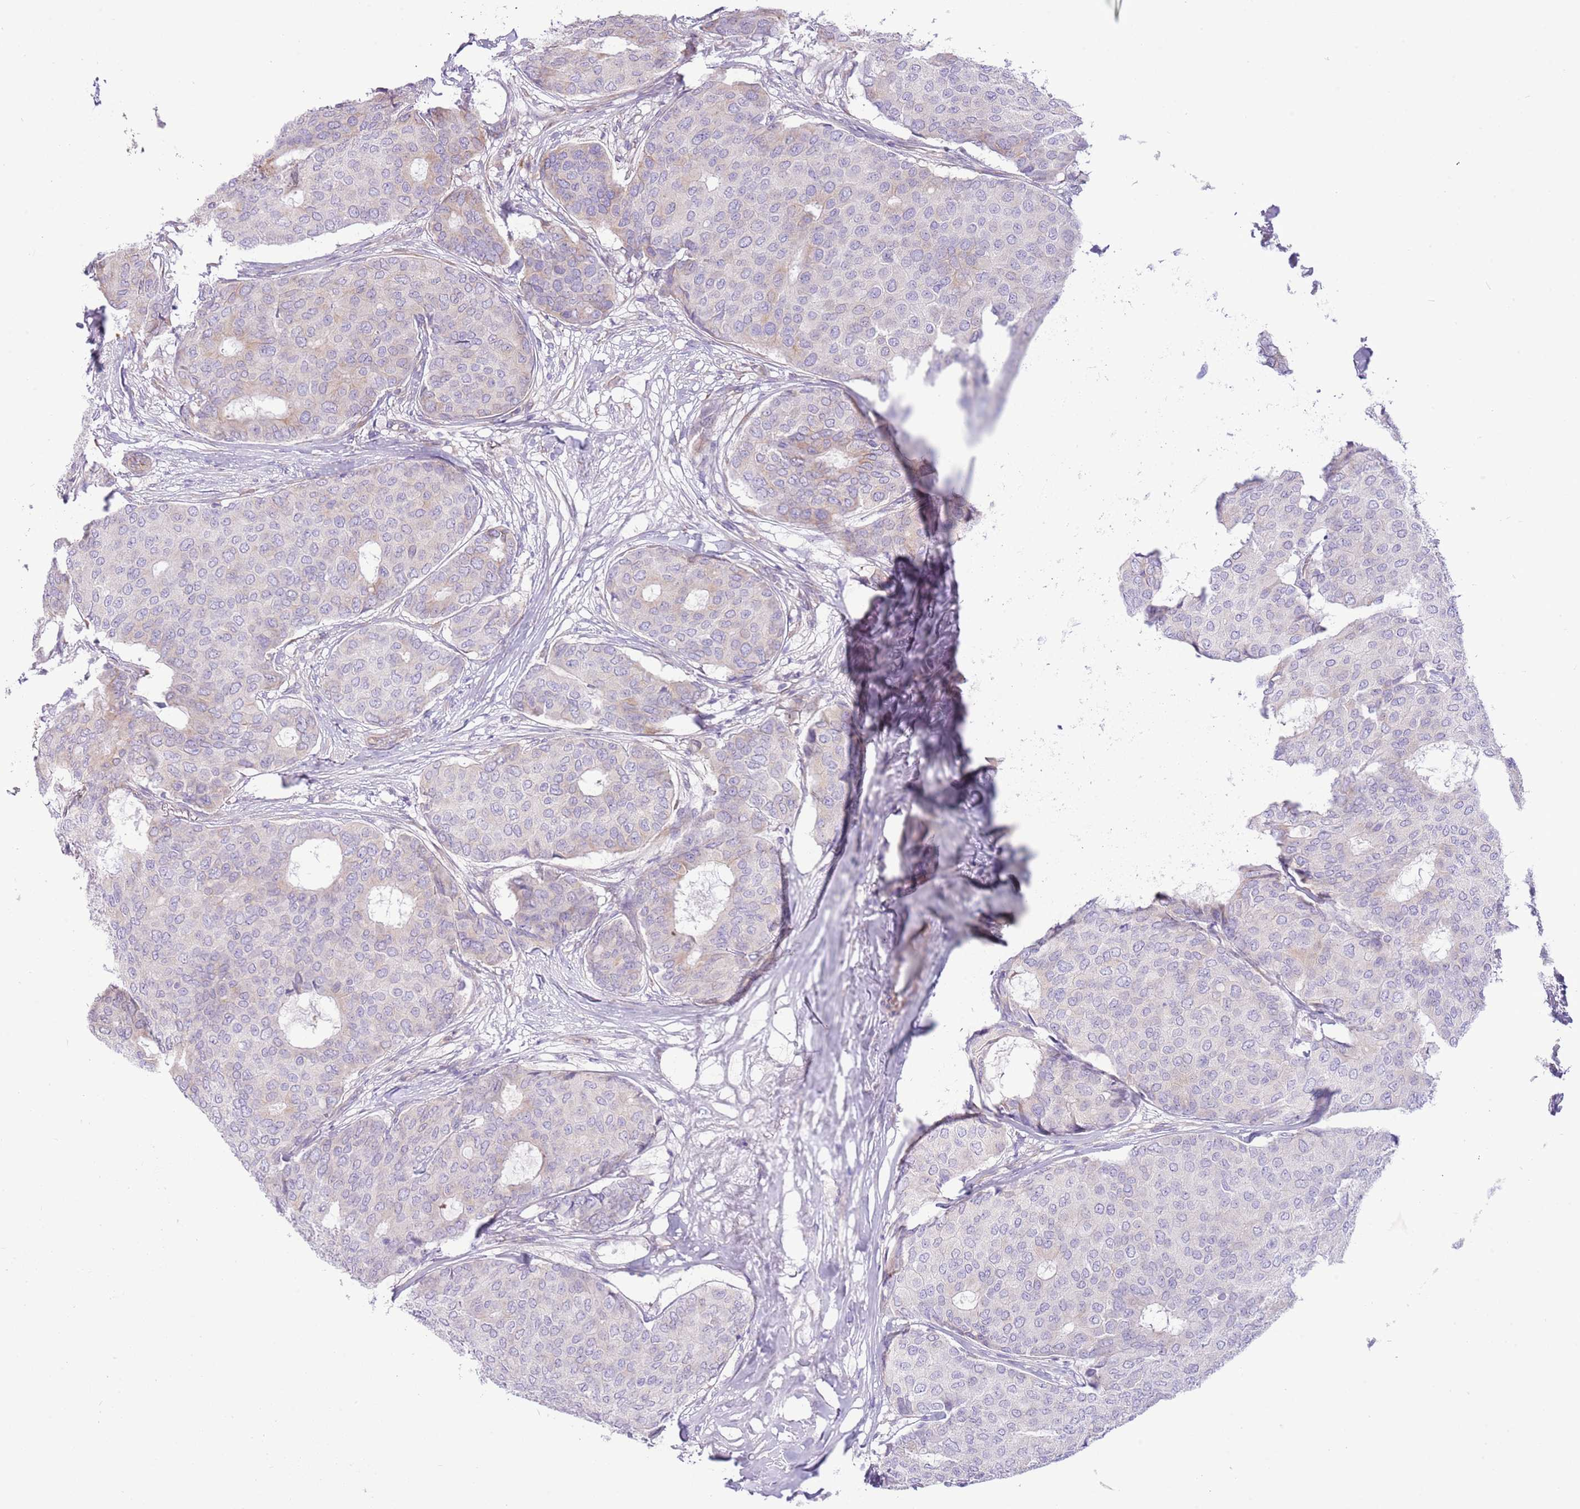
{"staining": {"intensity": "negative", "quantity": "none", "location": "none"}, "tissue": "breast cancer", "cell_type": "Tumor cells", "image_type": "cancer", "snomed": [{"axis": "morphology", "description": "Duct carcinoma"}, {"axis": "topography", "description": "Breast"}], "caption": "There is no significant expression in tumor cells of breast infiltrating ductal carcinoma.", "gene": "ZC4H2", "patient": {"sex": "female", "age": 75}}